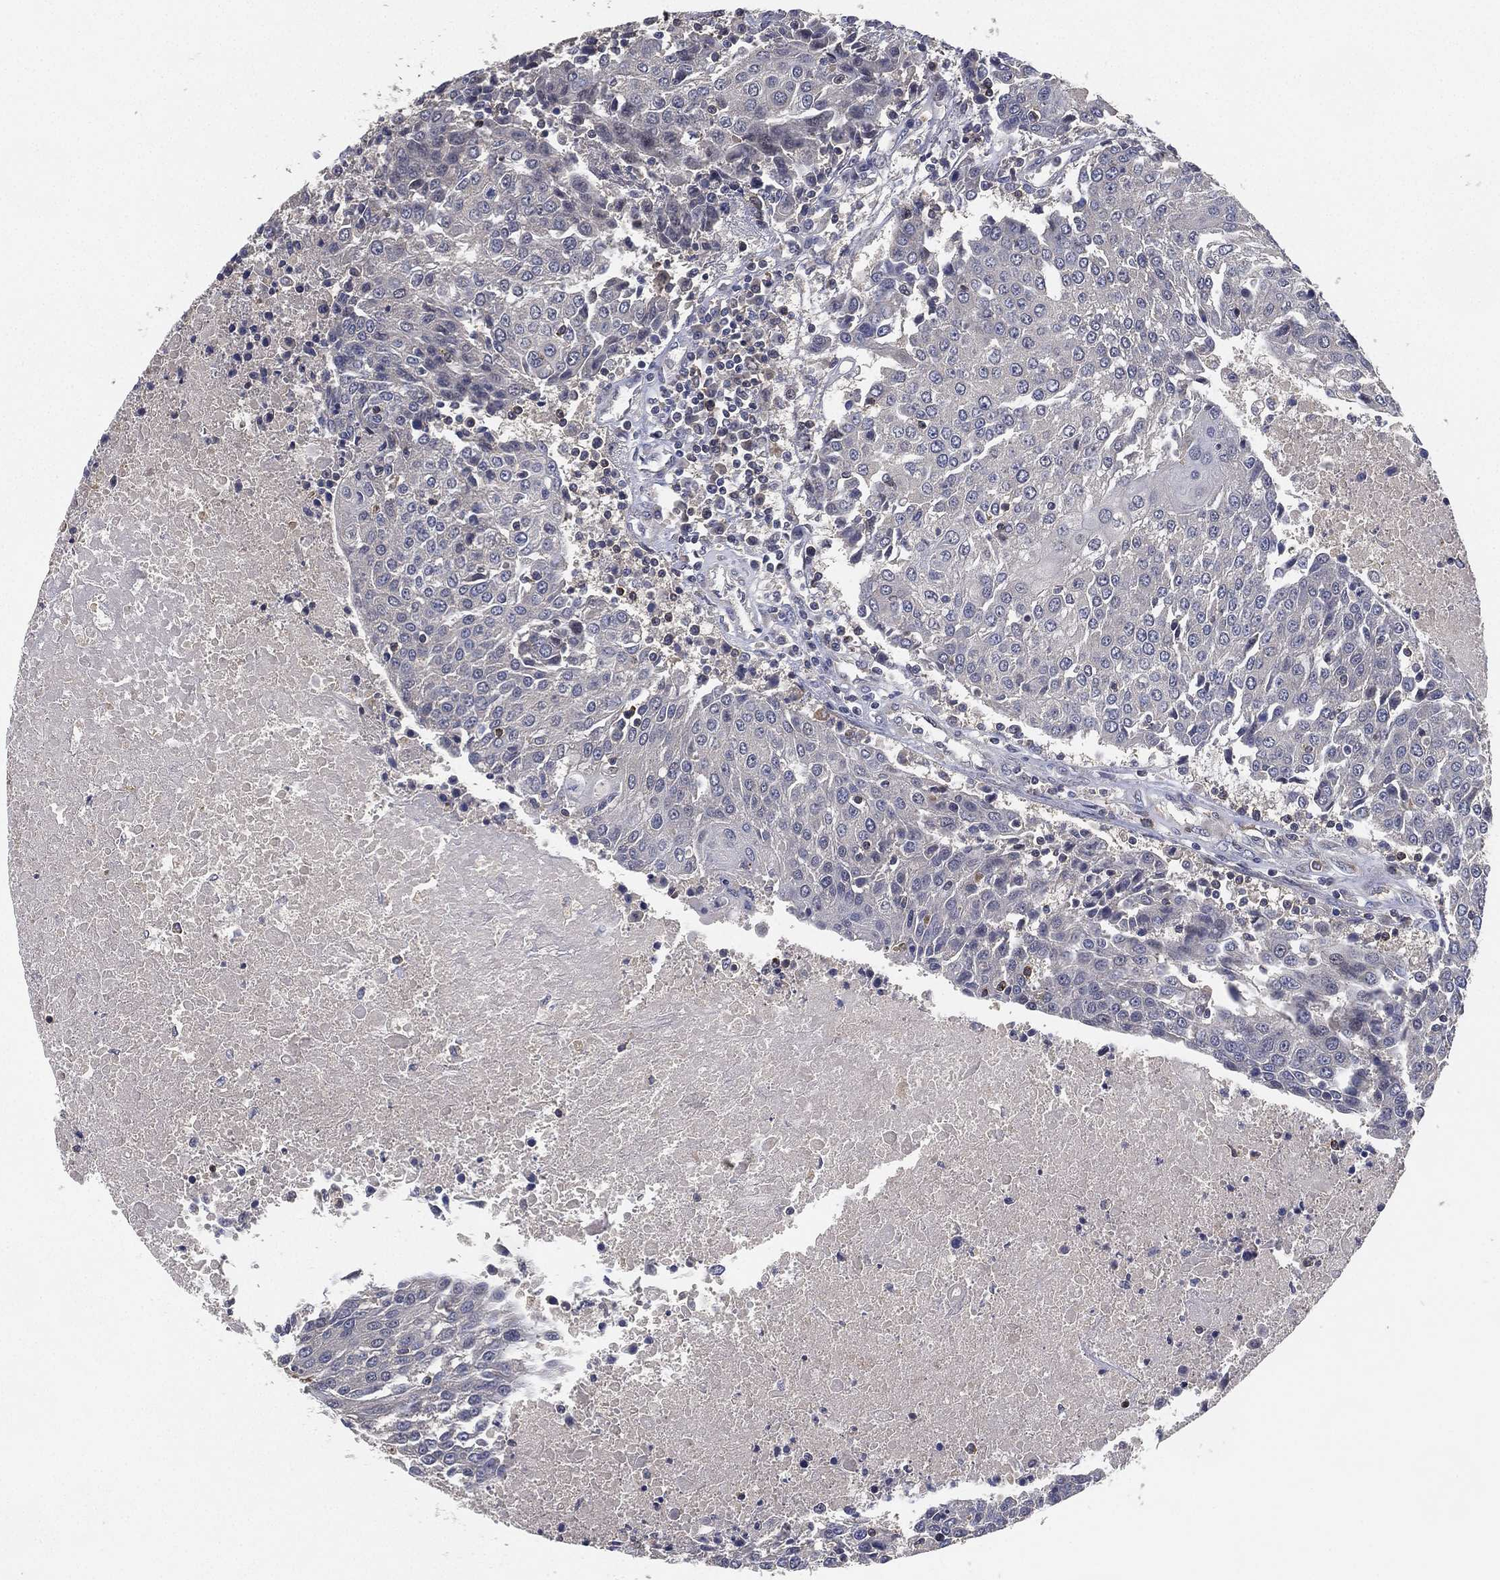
{"staining": {"intensity": "negative", "quantity": "none", "location": "none"}, "tissue": "urothelial cancer", "cell_type": "Tumor cells", "image_type": "cancer", "snomed": [{"axis": "morphology", "description": "Urothelial carcinoma, High grade"}, {"axis": "topography", "description": "Urinary bladder"}], "caption": "This photomicrograph is of urothelial cancer stained with immunohistochemistry (IHC) to label a protein in brown with the nuclei are counter-stained blue. There is no staining in tumor cells.", "gene": "CFAP251", "patient": {"sex": "female", "age": 85}}